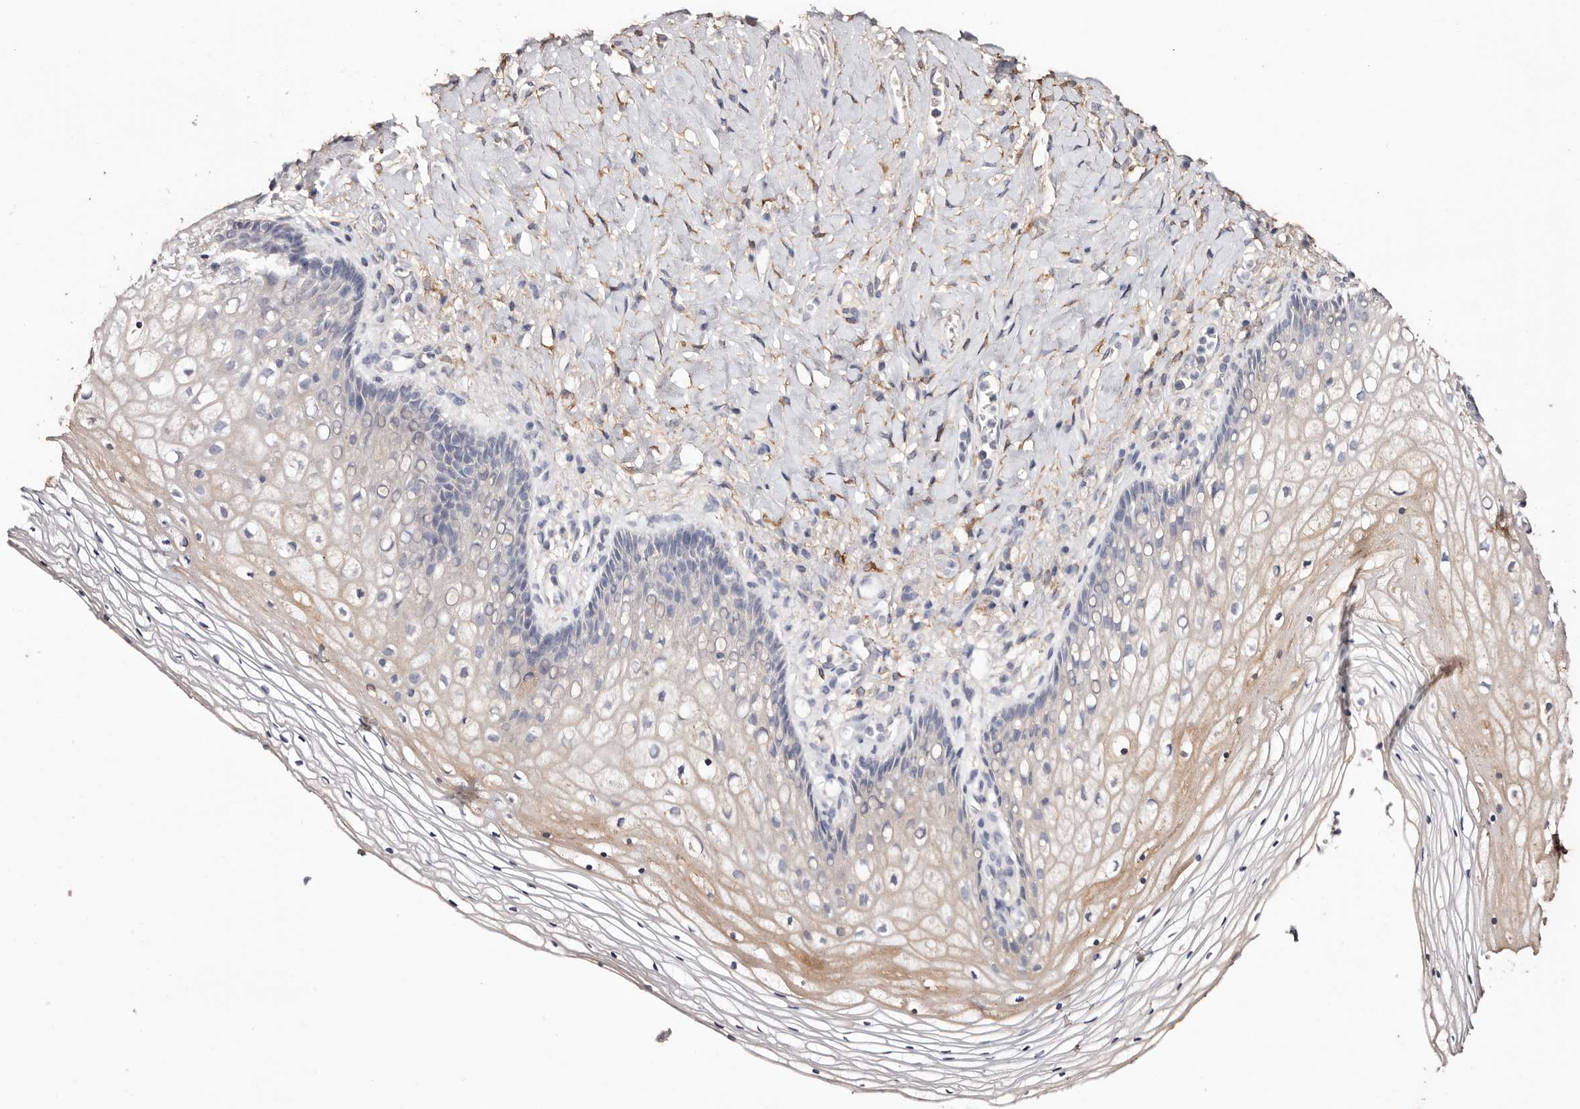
{"staining": {"intensity": "negative", "quantity": "none", "location": "none"}, "tissue": "vagina", "cell_type": "Squamous epithelial cells", "image_type": "normal", "snomed": [{"axis": "morphology", "description": "Normal tissue, NOS"}, {"axis": "topography", "description": "Vagina"}], "caption": "This micrograph is of normal vagina stained with immunohistochemistry to label a protein in brown with the nuclei are counter-stained blue. There is no staining in squamous epithelial cells. (Stains: DAB immunohistochemistry (IHC) with hematoxylin counter stain, Microscopy: brightfield microscopy at high magnification).", "gene": "TGM2", "patient": {"sex": "female", "age": 60}}